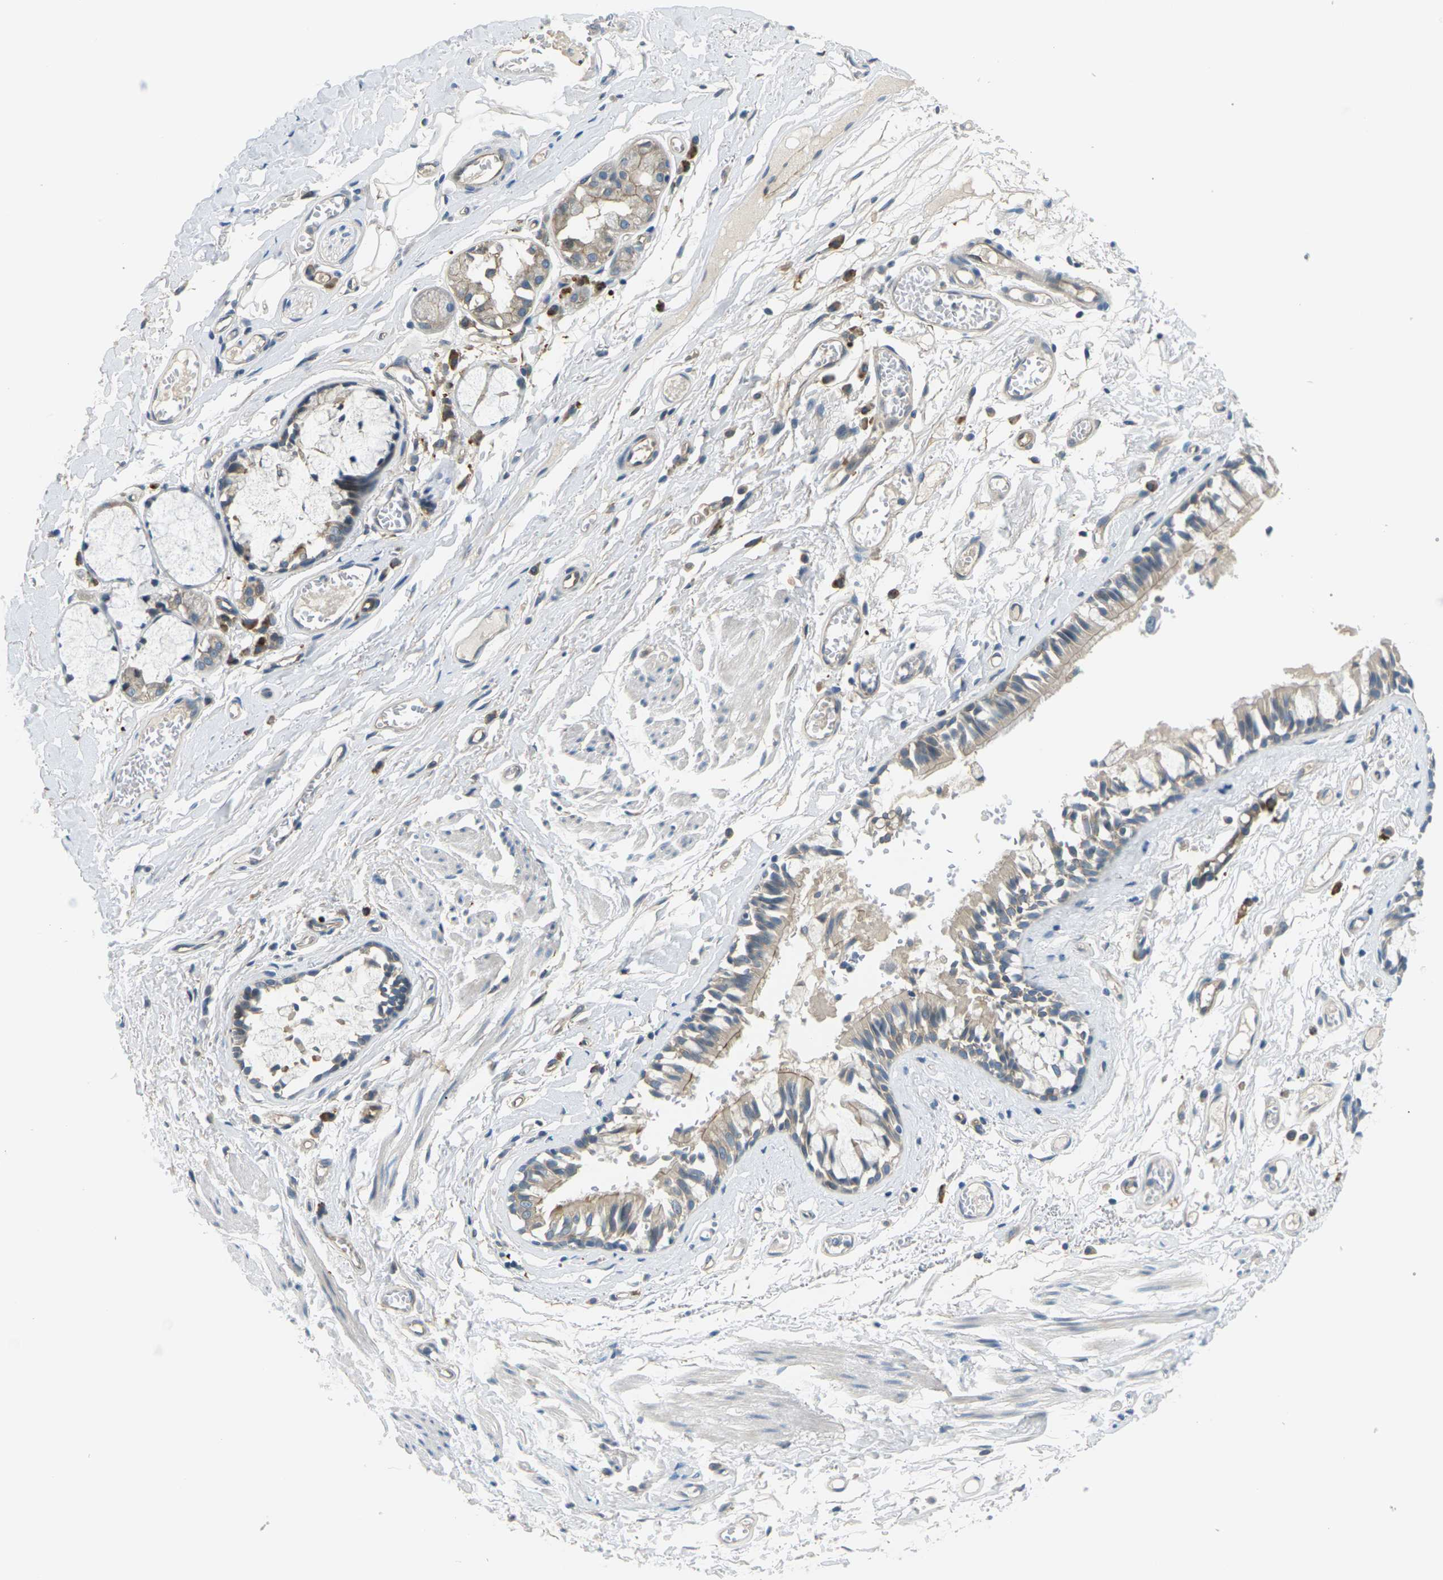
{"staining": {"intensity": "moderate", "quantity": ">75%", "location": "cytoplasmic/membranous"}, "tissue": "bronchus", "cell_type": "Respiratory epithelial cells", "image_type": "normal", "snomed": [{"axis": "morphology", "description": "Normal tissue, NOS"}, {"axis": "morphology", "description": "Inflammation, NOS"}, {"axis": "topography", "description": "Cartilage tissue"}, {"axis": "topography", "description": "Lung"}], "caption": "Immunohistochemical staining of unremarkable human bronchus displays moderate cytoplasmic/membranous protein expression in about >75% of respiratory epithelial cells. (DAB (3,3'-diaminobenzidine) IHC with brightfield microscopy, high magnification).", "gene": "SLC13A3", "patient": {"sex": "male", "age": 71}}